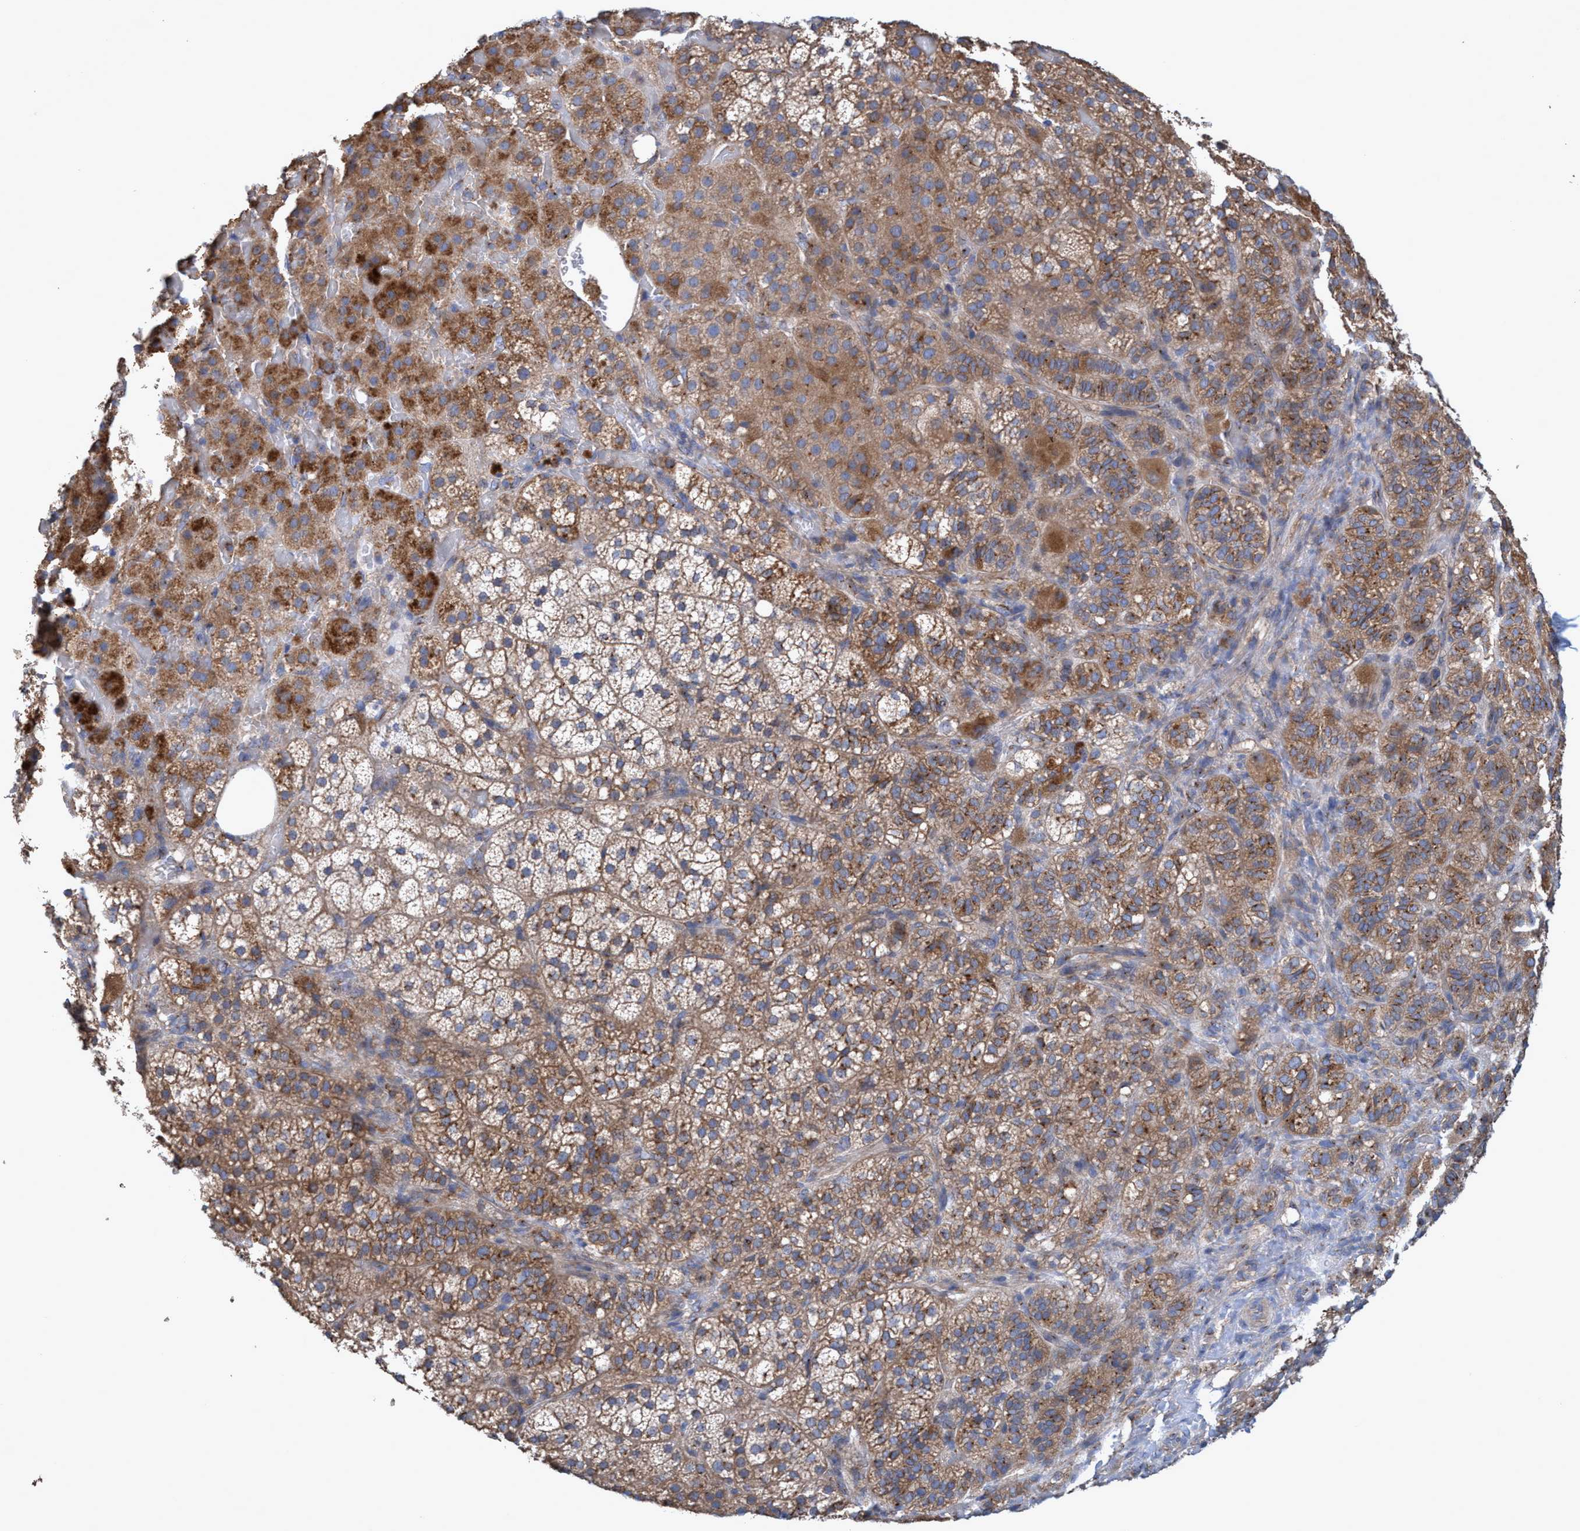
{"staining": {"intensity": "moderate", "quantity": ">75%", "location": "cytoplasmic/membranous"}, "tissue": "adrenal gland", "cell_type": "Glandular cells", "image_type": "normal", "snomed": [{"axis": "morphology", "description": "Normal tissue, NOS"}, {"axis": "topography", "description": "Adrenal gland"}], "caption": "Immunohistochemical staining of benign human adrenal gland shows >75% levels of moderate cytoplasmic/membranous protein expression in about >75% of glandular cells. The protein of interest is stained brown, and the nuclei are stained in blue (DAB IHC with brightfield microscopy, high magnification).", "gene": "BICD2", "patient": {"sex": "female", "age": 59}}